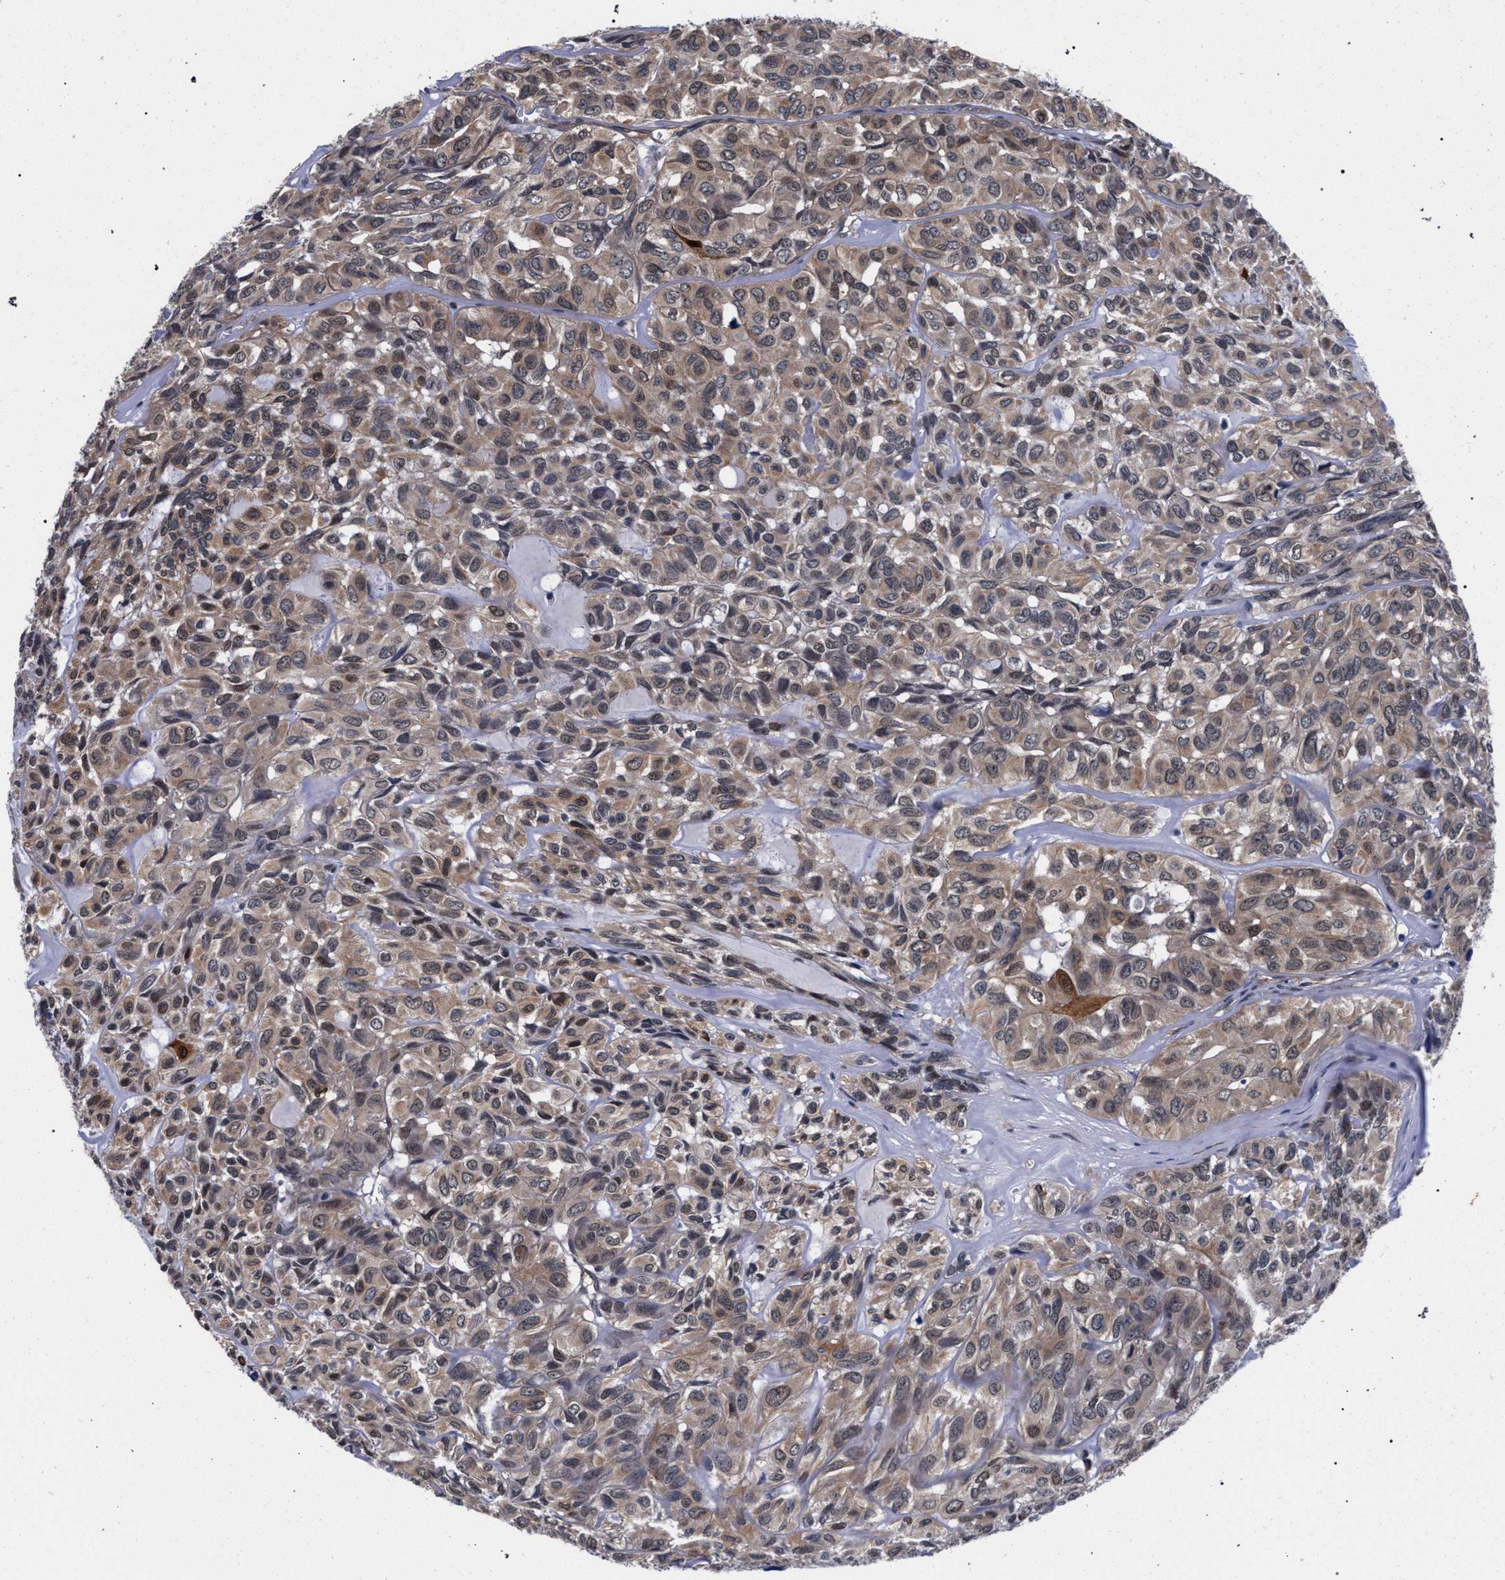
{"staining": {"intensity": "weak", "quantity": ">75%", "location": "cytoplasmic/membranous"}, "tissue": "head and neck cancer", "cell_type": "Tumor cells", "image_type": "cancer", "snomed": [{"axis": "morphology", "description": "Adenocarcinoma, NOS"}, {"axis": "topography", "description": "Salivary gland, NOS"}, {"axis": "topography", "description": "Head-Neck"}], "caption": "DAB immunohistochemical staining of human head and neck cancer (adenocarcinoma) reveals weak cytoplasmic/membranous protein staining in about >75% of tumor cells.", "gene": "RBM33", "patient": {"sex": "female", "age": 76}}